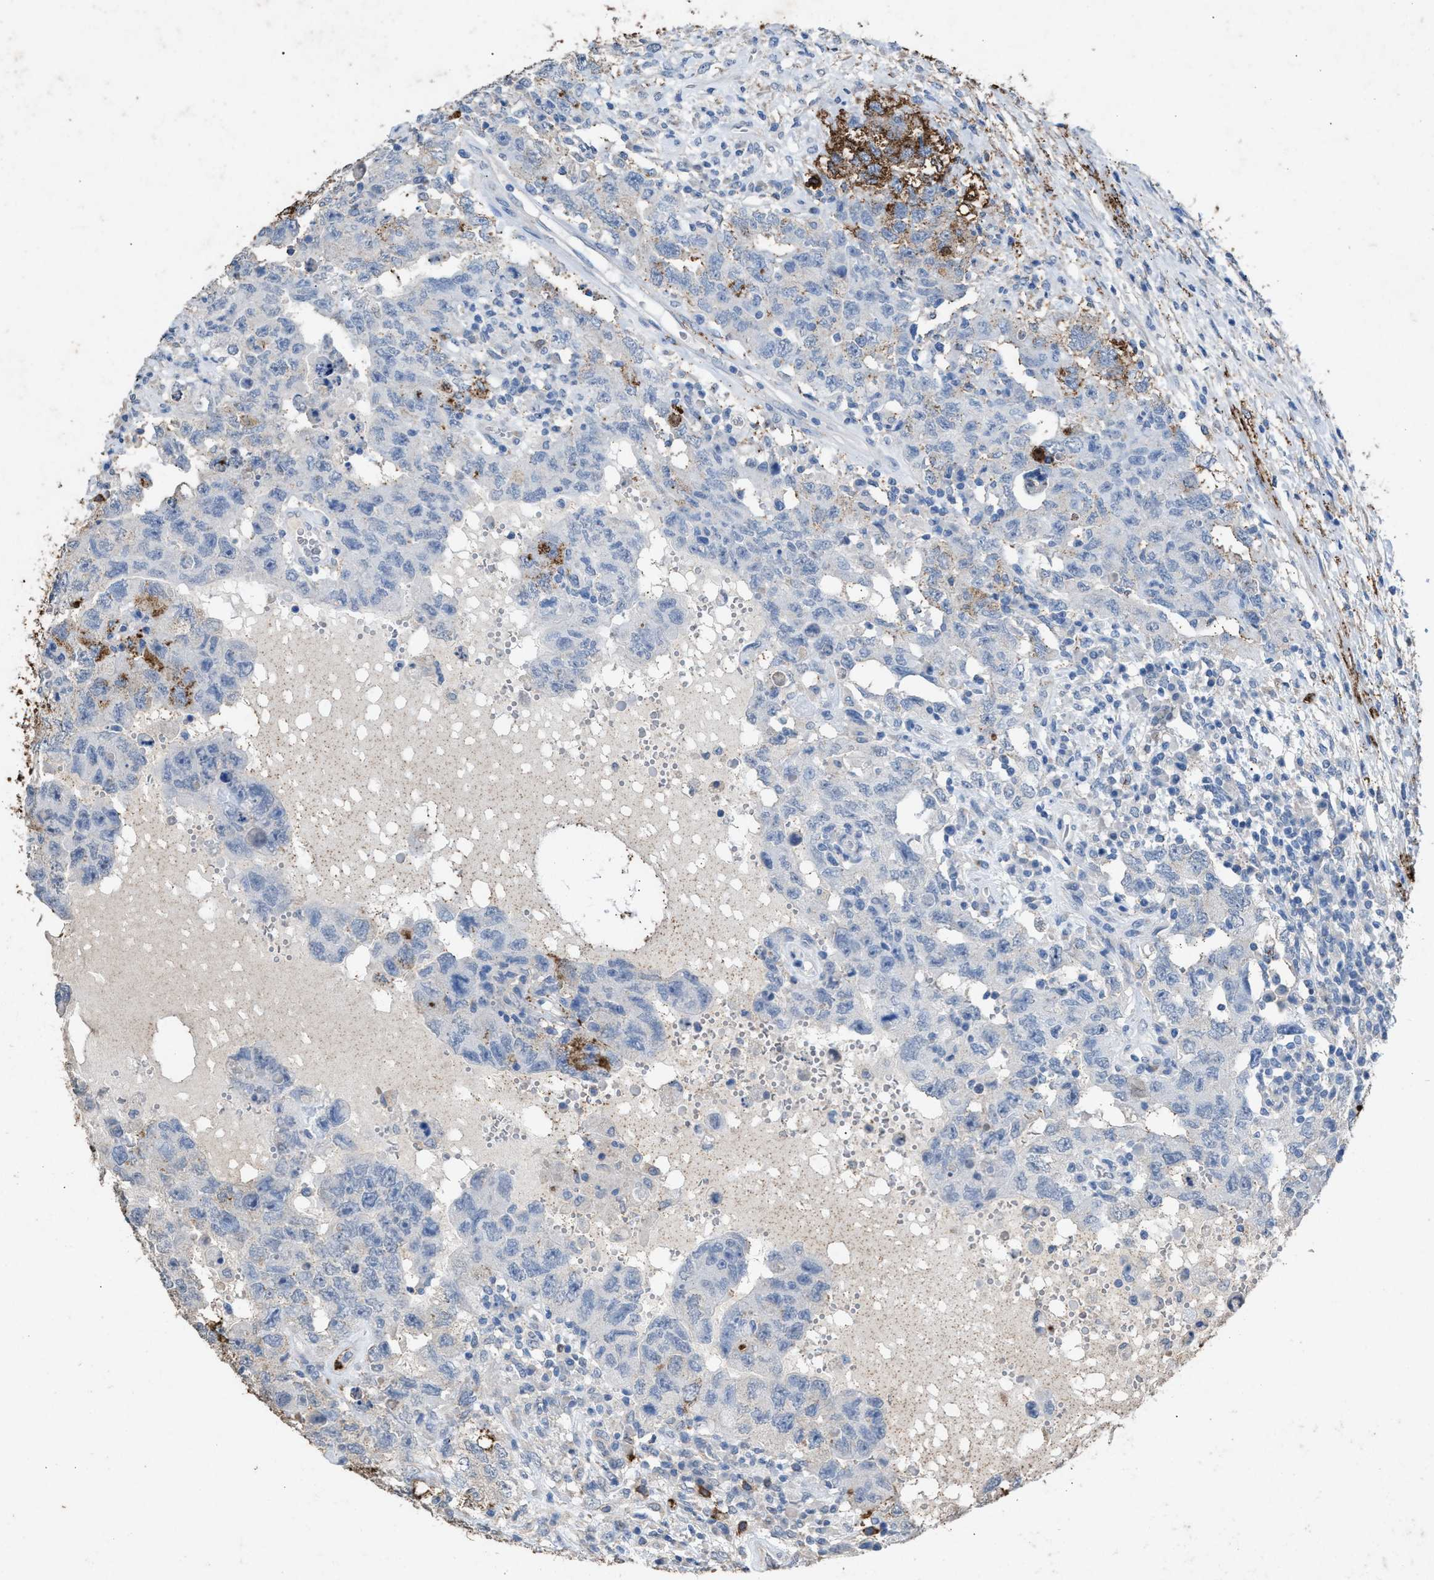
{"staining": {"intensity": "moderate", "quantity": "<25%", "location": "cytoplasmic/membranous"}, "tissue": "testis cancer", "cell_type": "Tumor cells", "image_type": "cancer", "snomed": [{"axis": "morphology", "description": "Carcinoma, Embryonal, NOS"}, {"axis": "topography", "description": "Testis"}], "caption": "Protein staining exhibits moderate cytoplasmic/membranous staining in approximately <25% of tumor cells in embryonal carcinoma (testis).", "gene": "LTB4R2", "patient": {"sex": "male", "age": 26}}